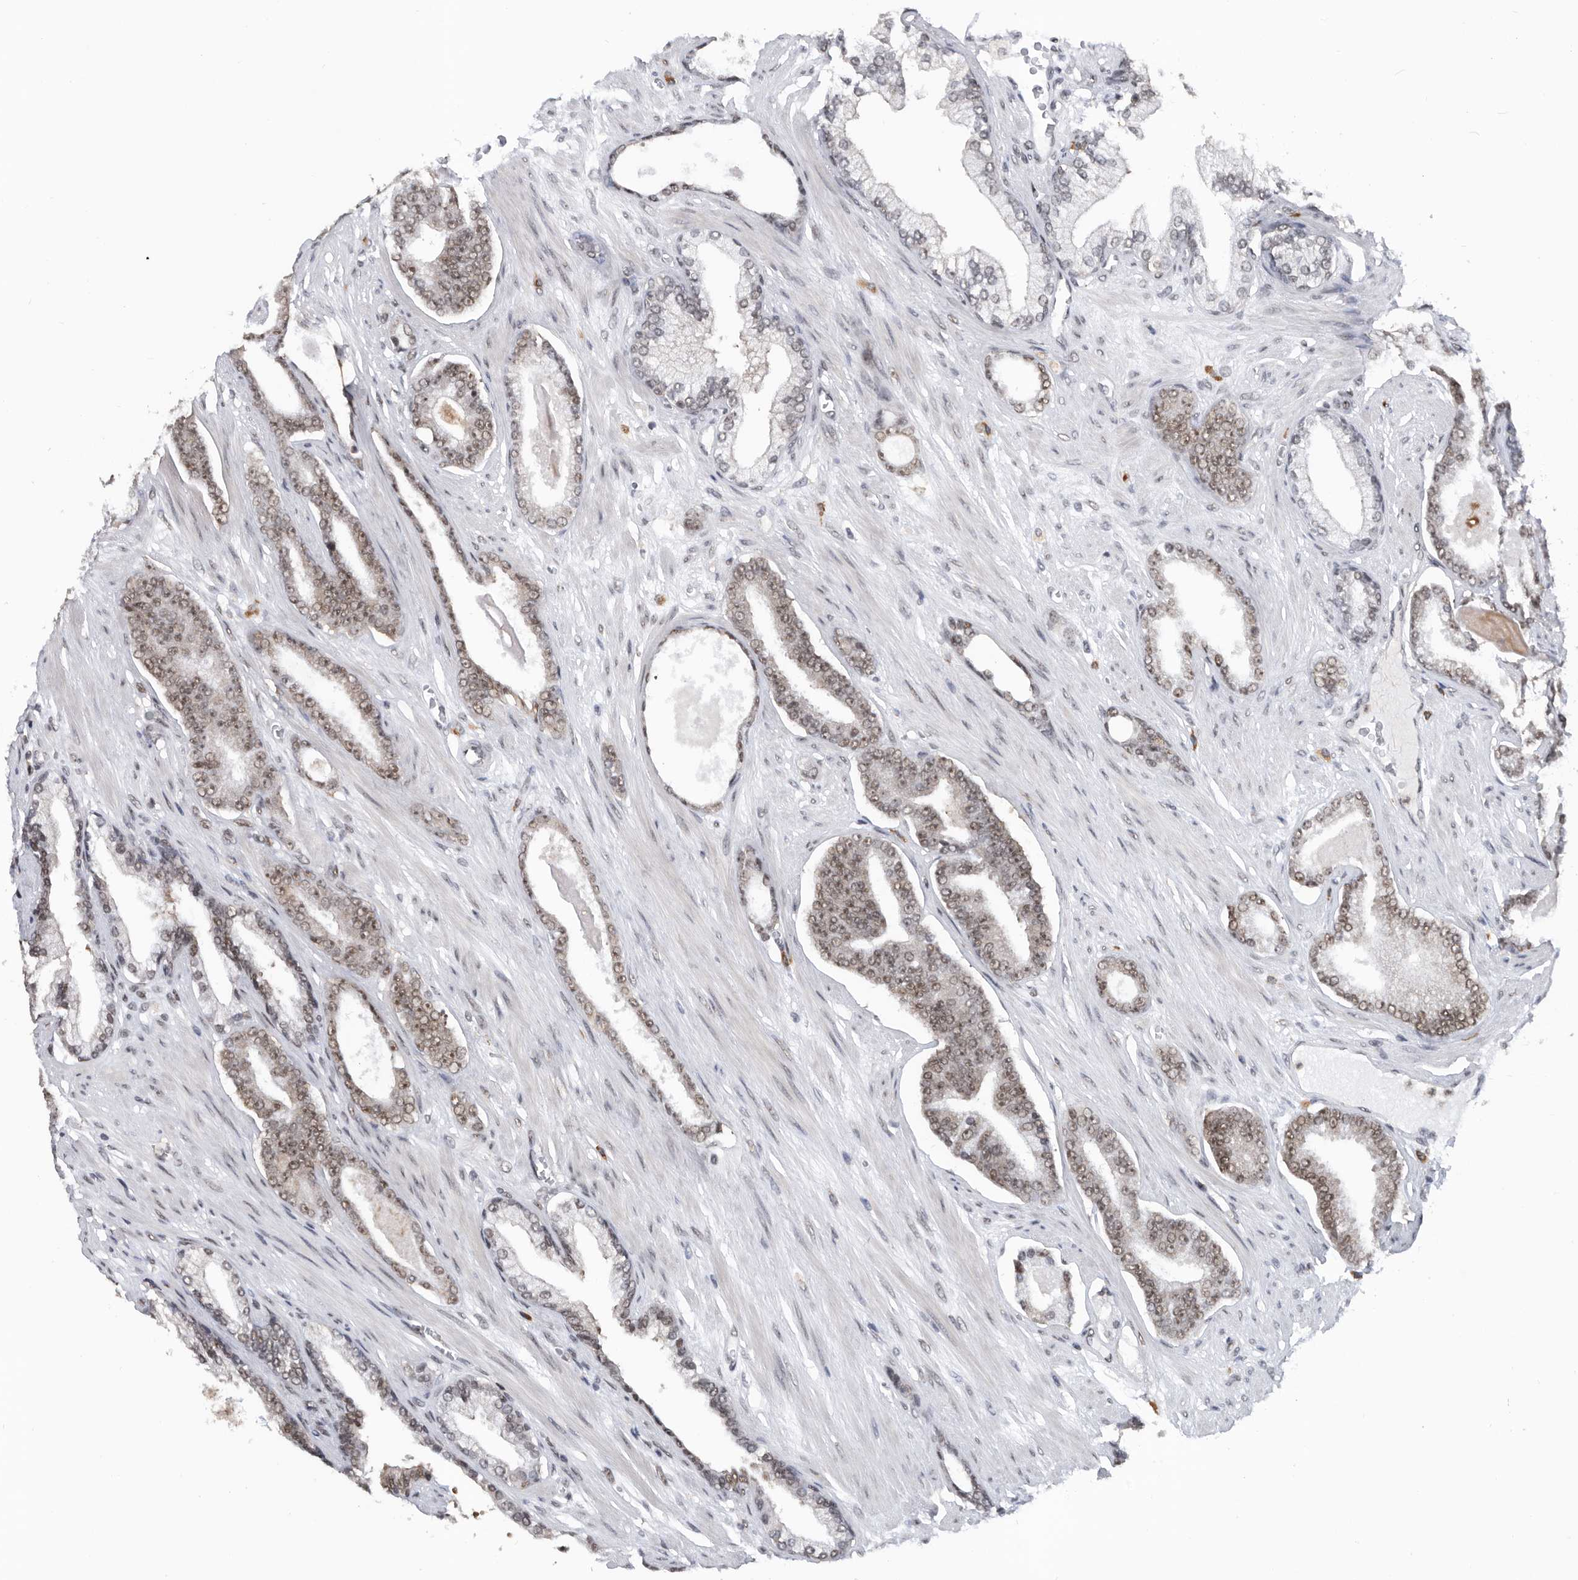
{"staining": {"intensity": "moderate", "quantity": "25%-75%", "location": "nuclear"}, "tissue": "prostate cancer", "cell_type": "Tumor cells", "image_type": "cancer", "snomed": [{"axis": "morphology", "description": "Adenocarcinoma, Low grade"}, {"axis": "topography", "description": "Prostate"}], "caption": "Protein expression analysis of human prostate cancer reveals moderate nuclear staining in approximately 25%-75% of tumor cells.", "gene": "ZNF260", "patient": {"sex": "male", "age": 70}}